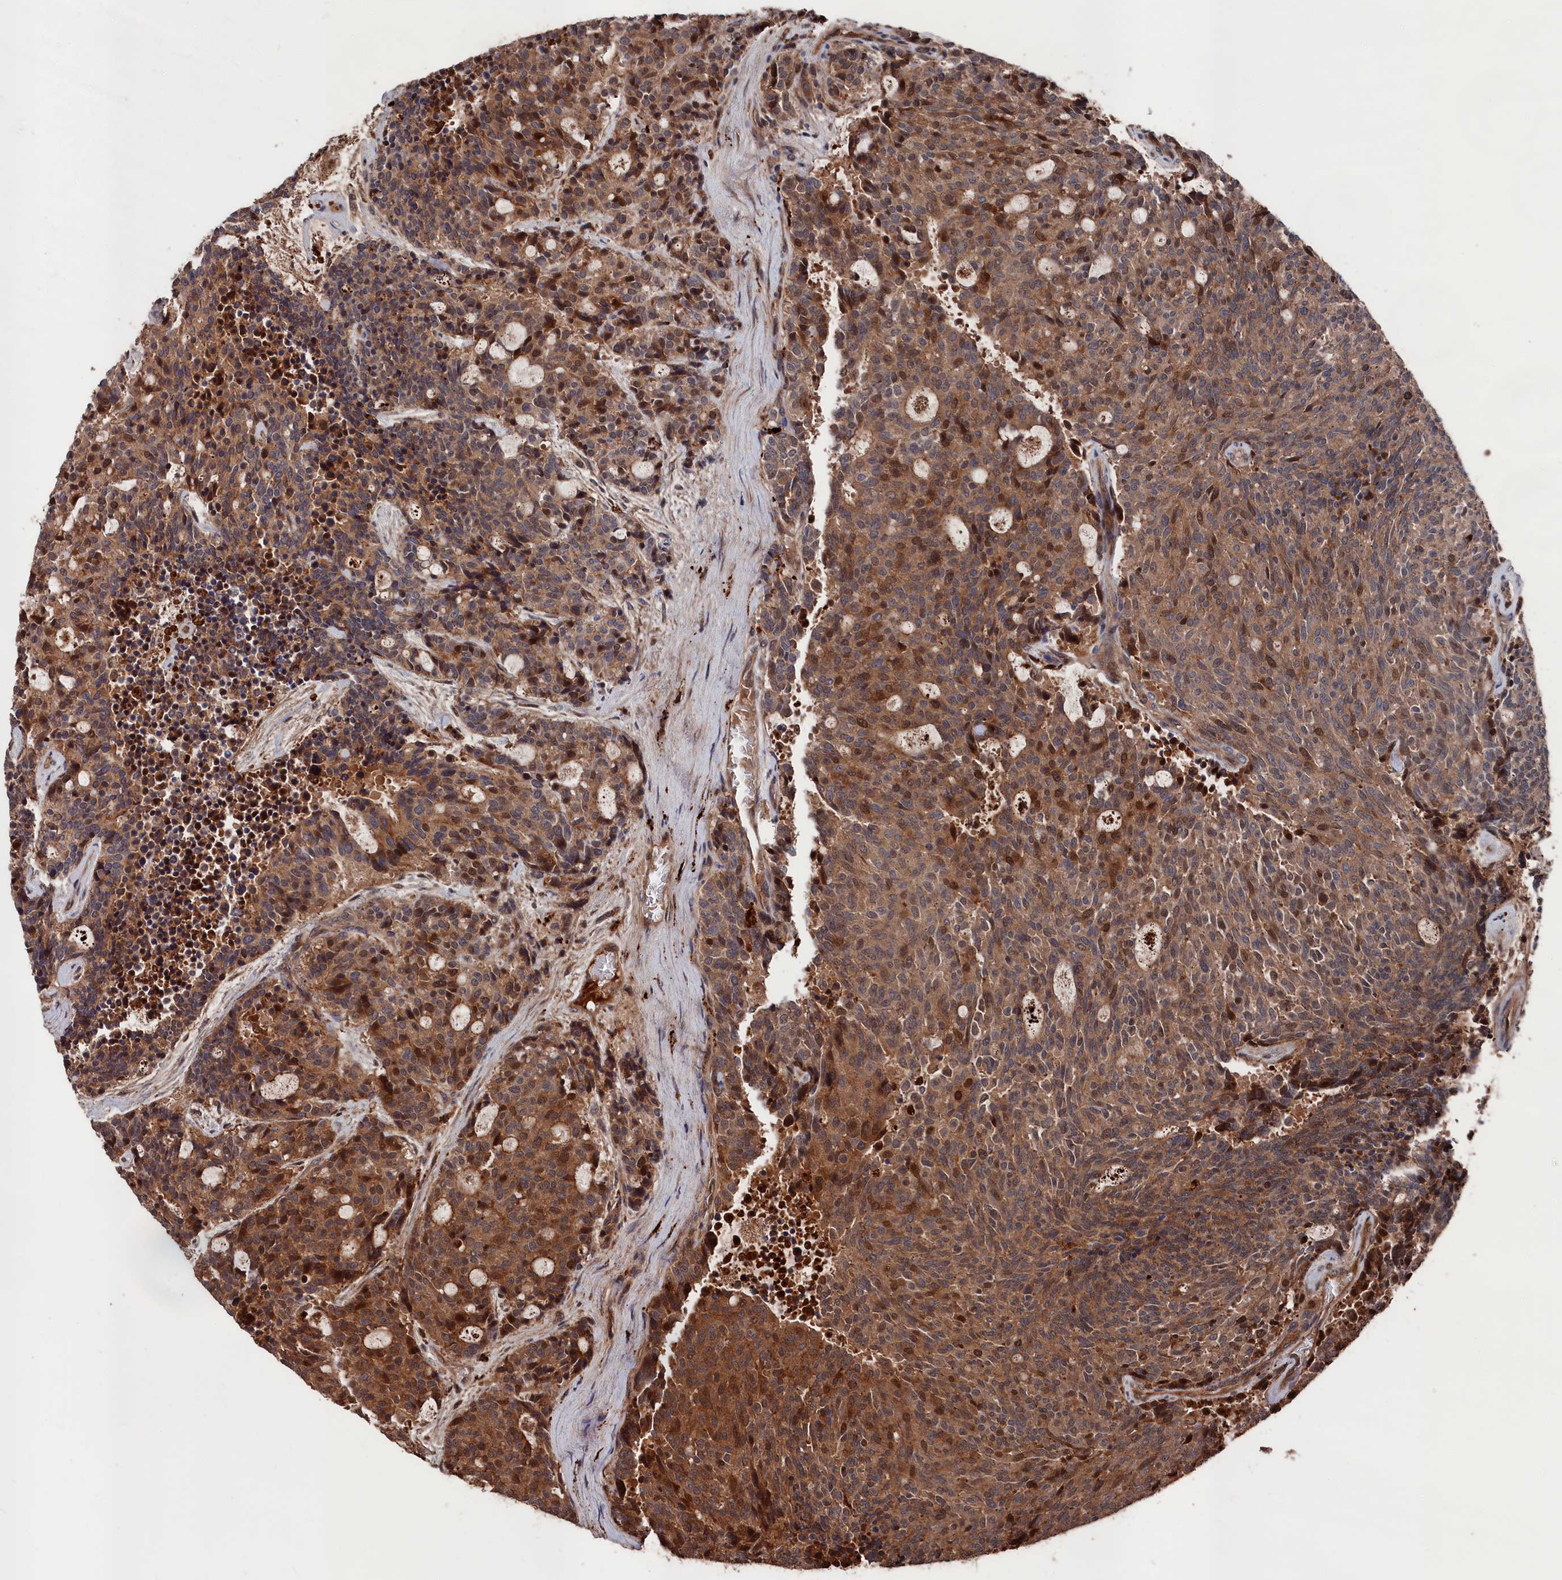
{"staining": {"intensity": "moderate", "quantity": ">75%", "location": "cytoplasmic/membranous"}, "tissue": "carcinoid", "cell_type": "Tumor cells", "image_type": "cancer", "snomed": [{"axis": "morphology", "description": "Carcinoid, malignant, NOS"}, {"axis": "topography", "description": "Pancreas"}], "caption": "Immunohistochemistry (IHC) of human carcinoid reveals medium levels of moderate cytoplasmic/membranous expression in approximately >75% of tumor cells.", "gene": "RMI2", "patient": {"sex": "female", "age": 54}}